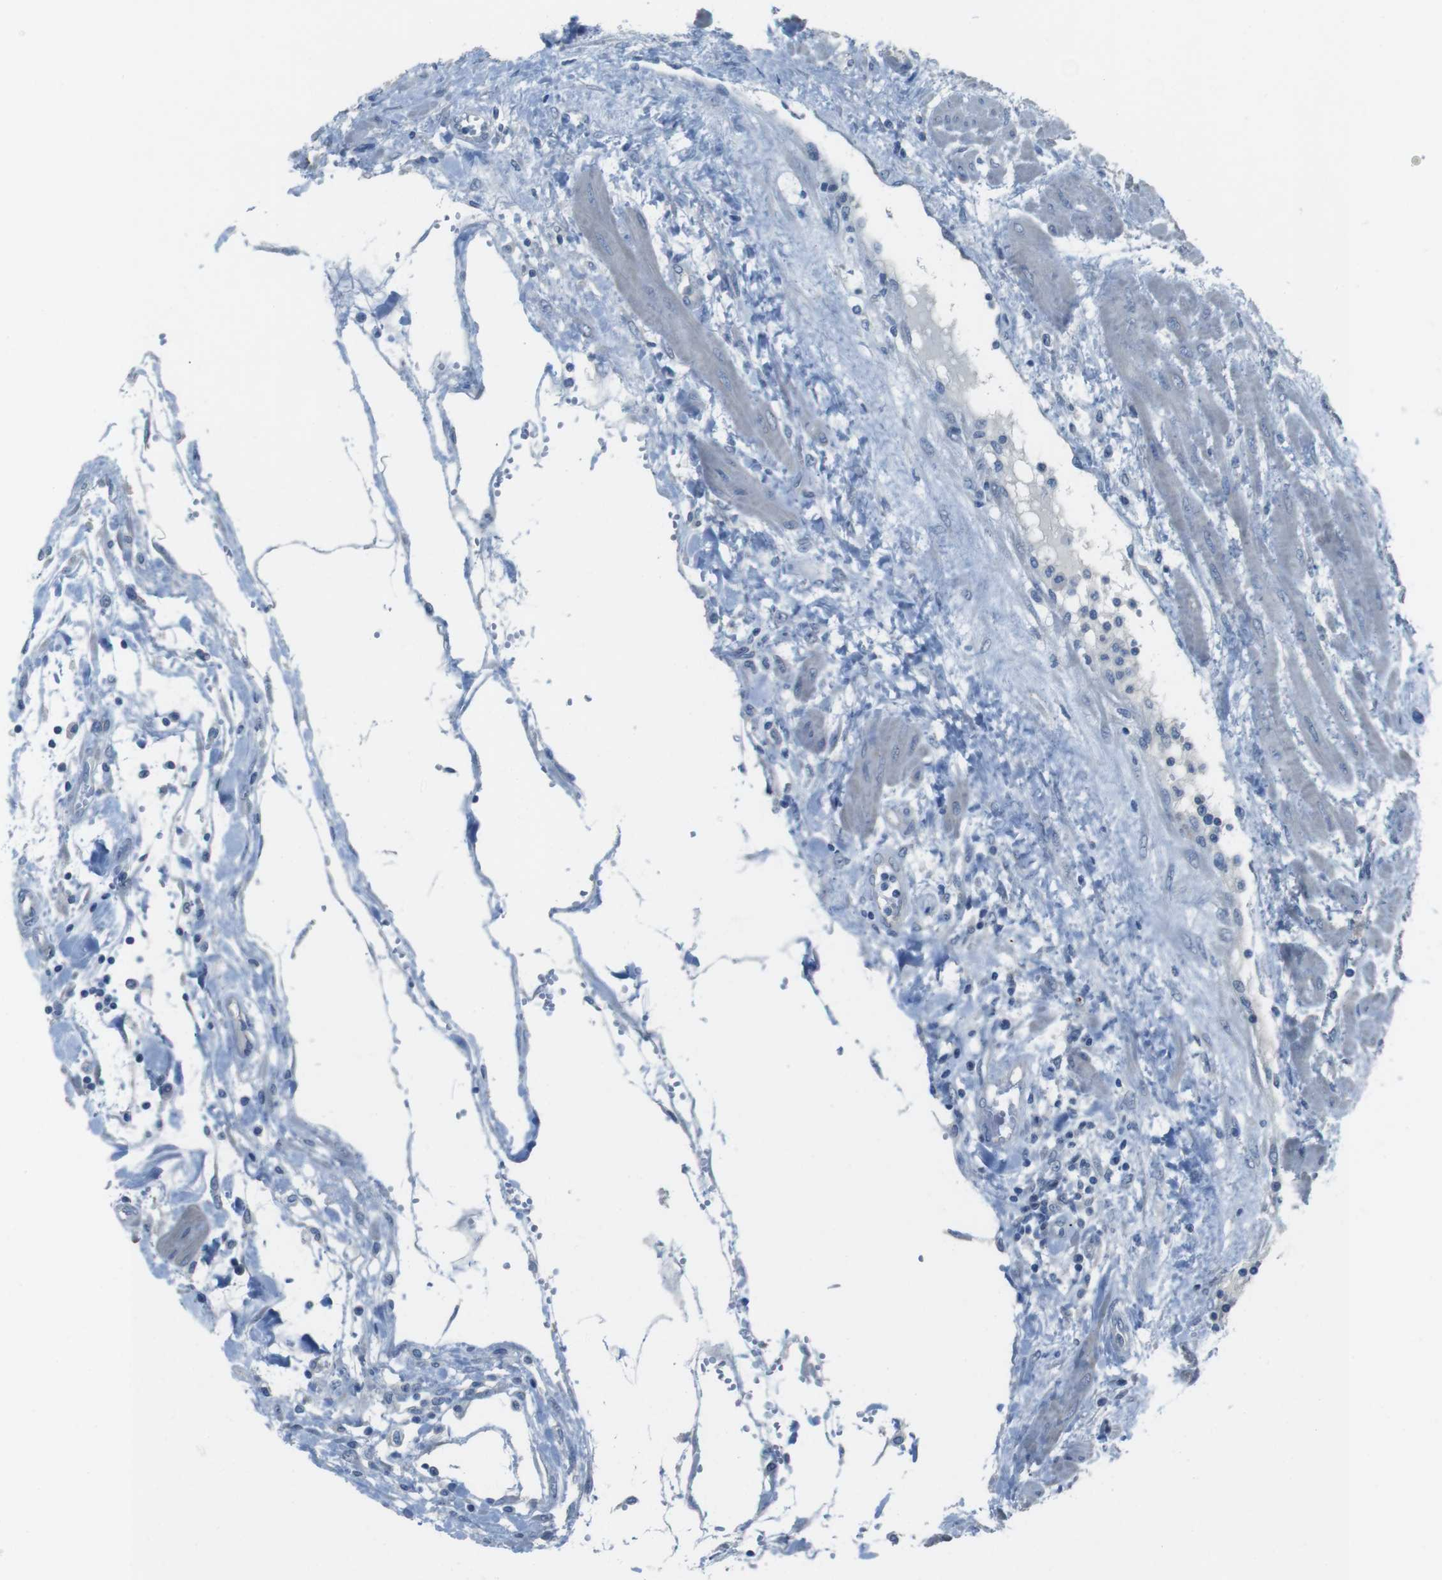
{"staining": {"intensity": "negative", "quantity": "none", "location": "none"}, "tissue": "fallopian tube", "cell_type": "Glandular cells", "image_type": "normal", "snomed": [{"axis": "morphology", "description": "Normal tissue, NOS"}, {"axis": "topography", "description": "Fallopian tube"}], "caption": "This image is of normal fallopian tube stained with immunohistochemistry (IHC) to label a protein in brown with the nuclei are counter-stained blue. There is no staining in glandular cells. Brightfield microscopy of immunohistochemistry stained with DAB (3,3'-diaminobenzidine) (brown) and hematoxylin (blue), captured at high magnification.", "gene": "CYP2C19", "patient": {"sex": "female", "age": 32}}